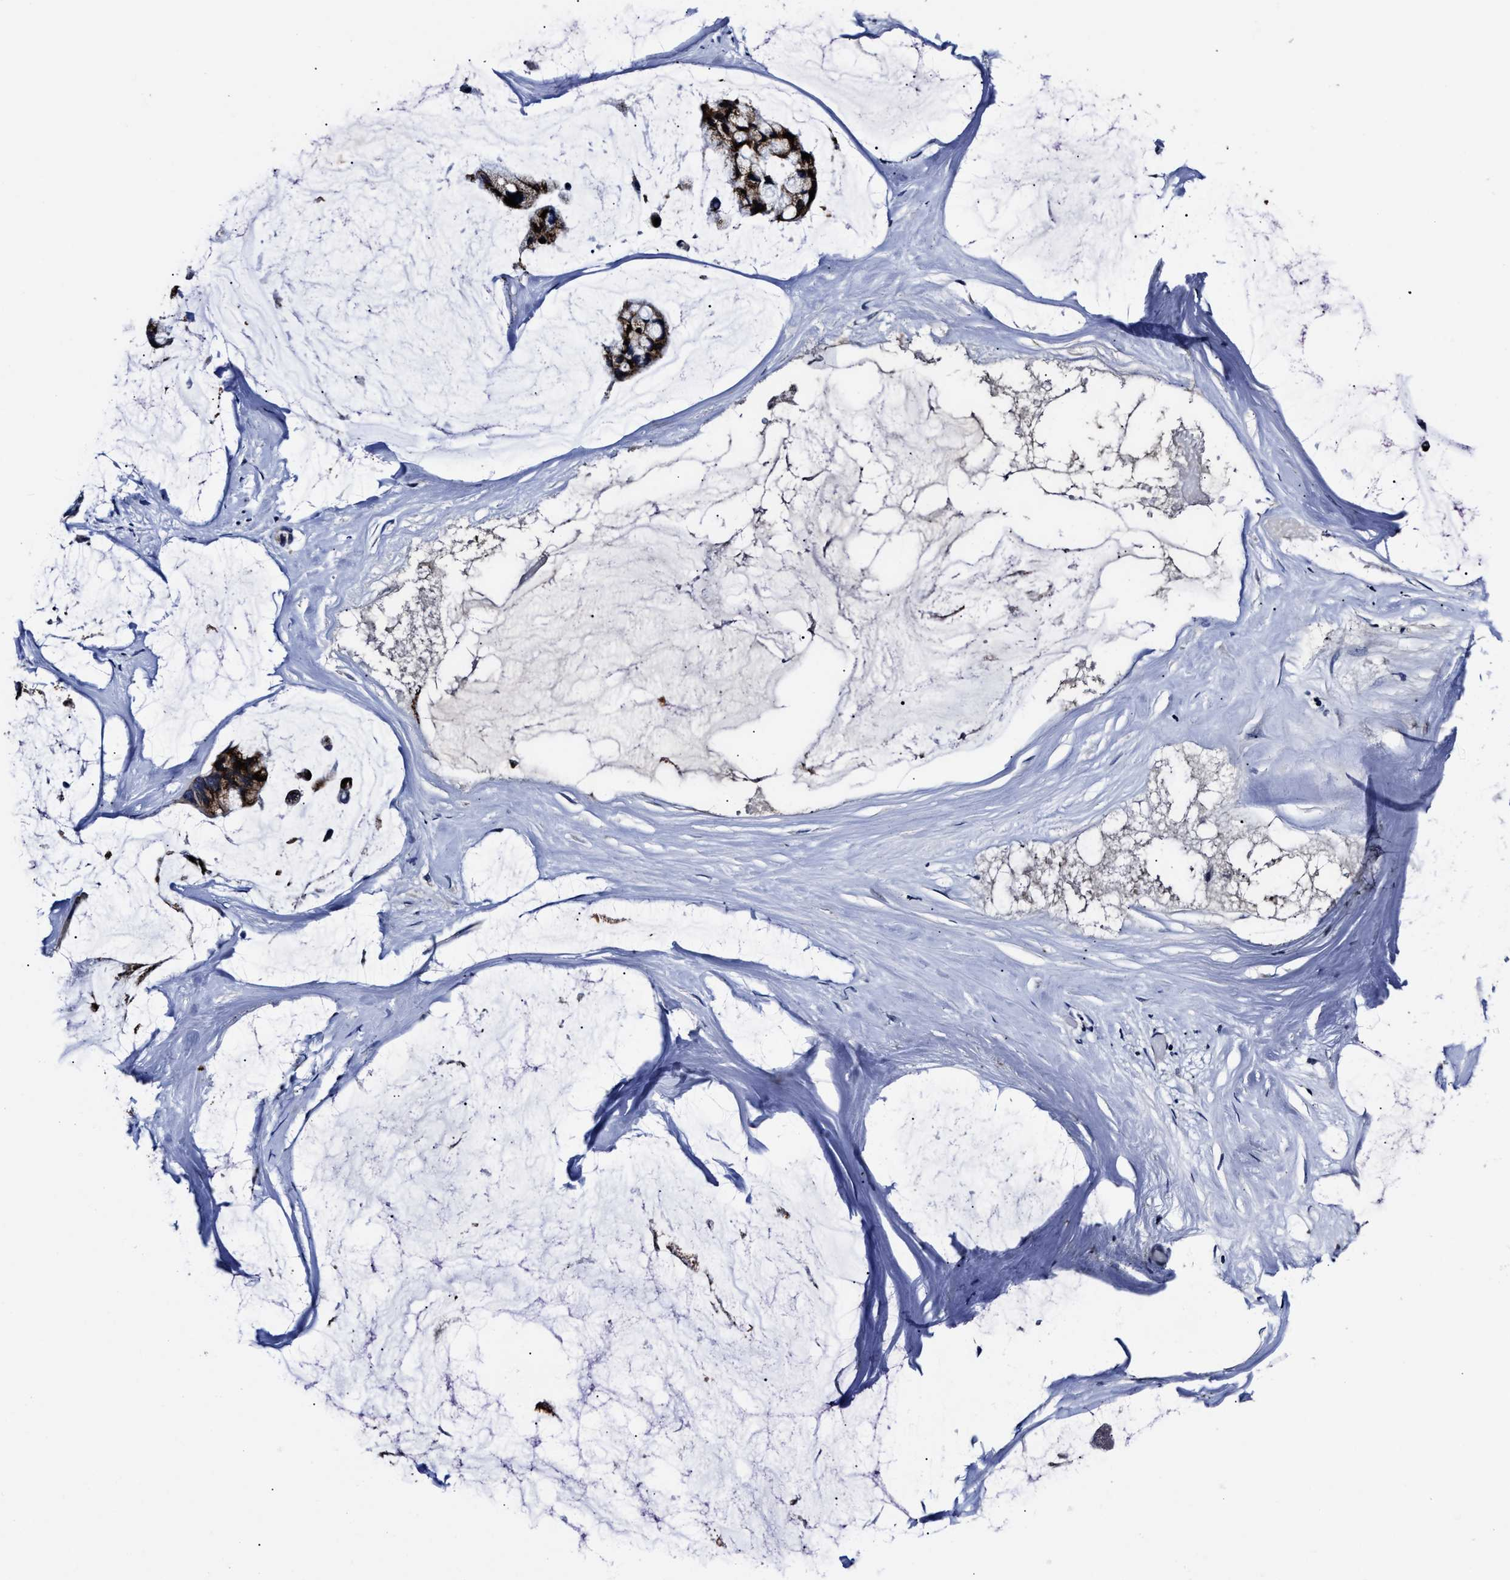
{"staining": {"intensity": "strong", "quantity": ">75%", "location": "cytoplasmic/membranous"}, "tissue": "ovarian cancer", "cell_type": "Tumor cells", "image_type": "cancer", "snomed": [{"axis": "morphology", "description": "Cystadenocarcinoma, mucinous, NOS"}, {"axis": "topography", "description": "Ovary"}], "caption": "Protein staining of mucinous cystadenocarcinoma (ovarian) tissue reveals strong cytoplasmic/membranous expression in approximately >75% of tumor cells. Using DAB (3,3'-diaminobenzidine) (brown) and hematoxylin (blue) stains, captured at high magnification using brightfield microscopy.", "gene": "OLFML2A", "patient": {"sex": "female", "age": 39}}